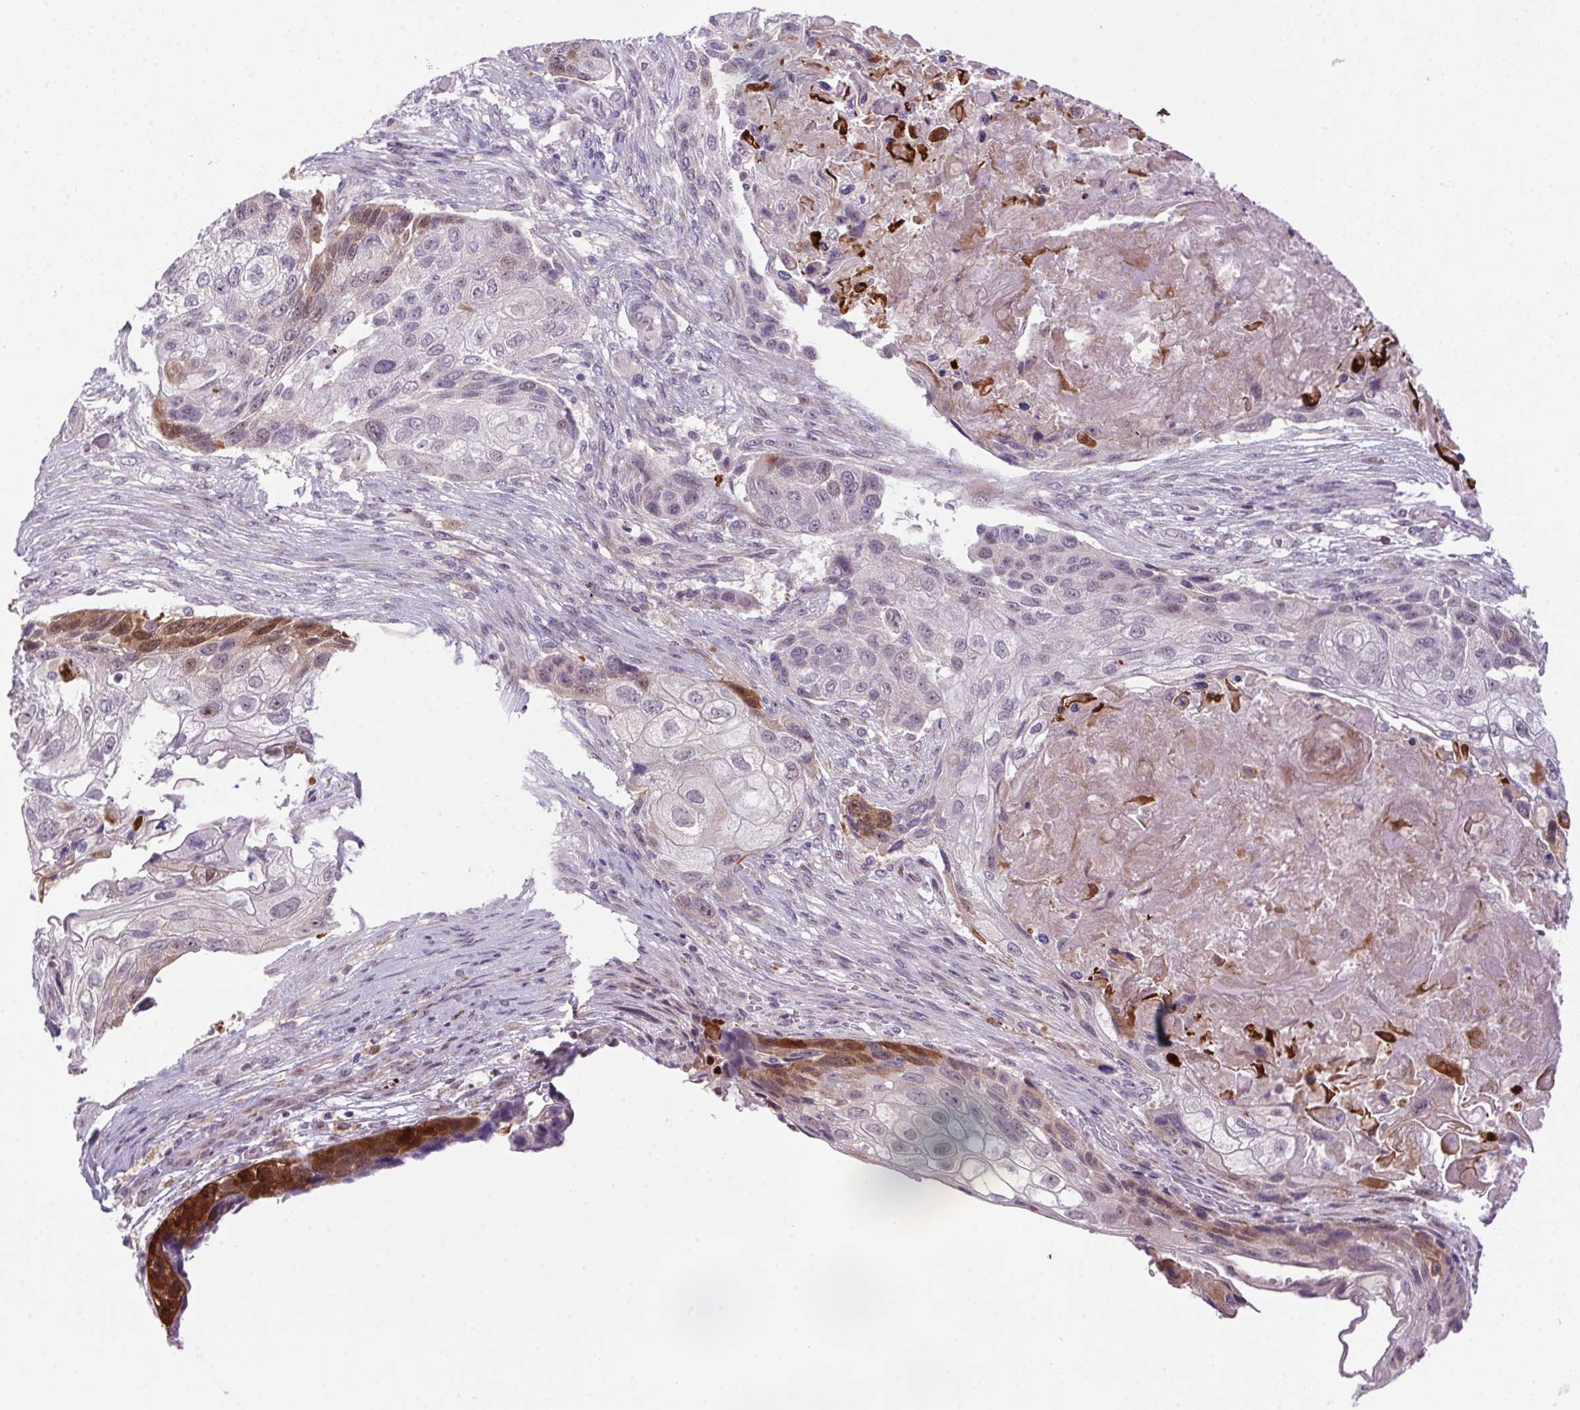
{"staining": {"intensity": "moderate", "quantity": "<25%", "location": "cytoplasmic/membranous,nuclear"}, "tissue": "lung cancer", "cell_type": "Tumor cells", "image_type": "cancer", "snomed": [{"axis": "morphology", "description": "Squamous cell carcinoma, NOS"}, {"axis": "topography", "description": "Lung"}], "caption": "DAB immunohistochemical staining of human lung cancer demonstrates moderate cytoplasmic/membranous and nuclear protein staining in approximately <25% of tumor cells.", "gene": "LRRTM1", "patient": {"sex": "male", "age": 69}}